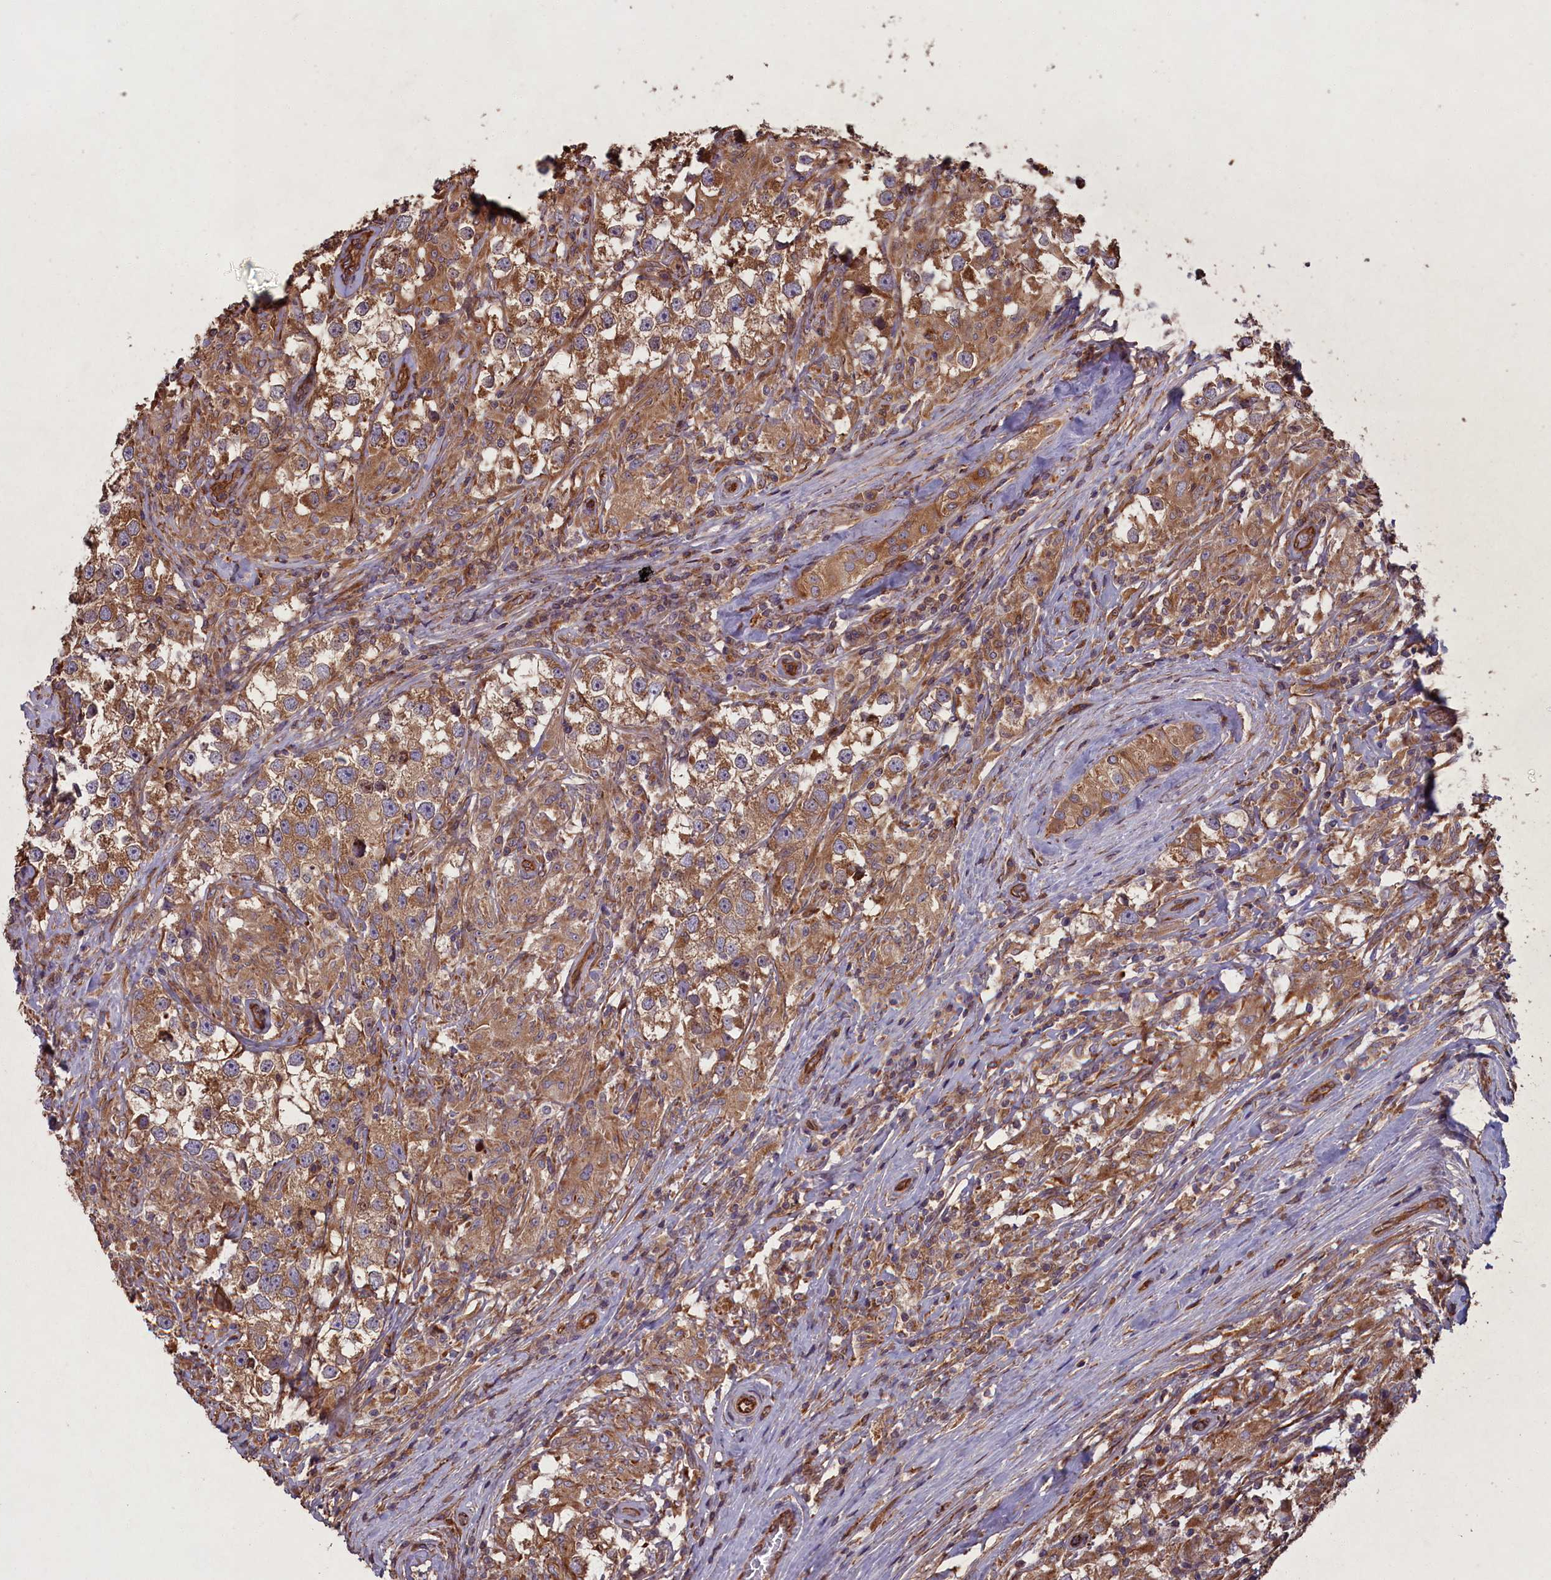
{"staining": {"intensity": "moderate", "quantity": ">75%", "location": "cytoplasmic/membranous"}, "tissue": "testis cancer", "cell_type": "Tumor cells", "image_type": "cancer", "snomed": [{"axis": "morphology", "description": "Seminoma, NOS"}, {"axis": "topography", "description": "Testis"}], "caption": "Protein staining by immunohistochemistry (IHC) reveals moderate cytoplasmic/membranous staining in approximately >75% of tumor cells in testis cancer (seminoma).", "gene": "CCDC124", "patient": {"sex": "male", "age": 46}}